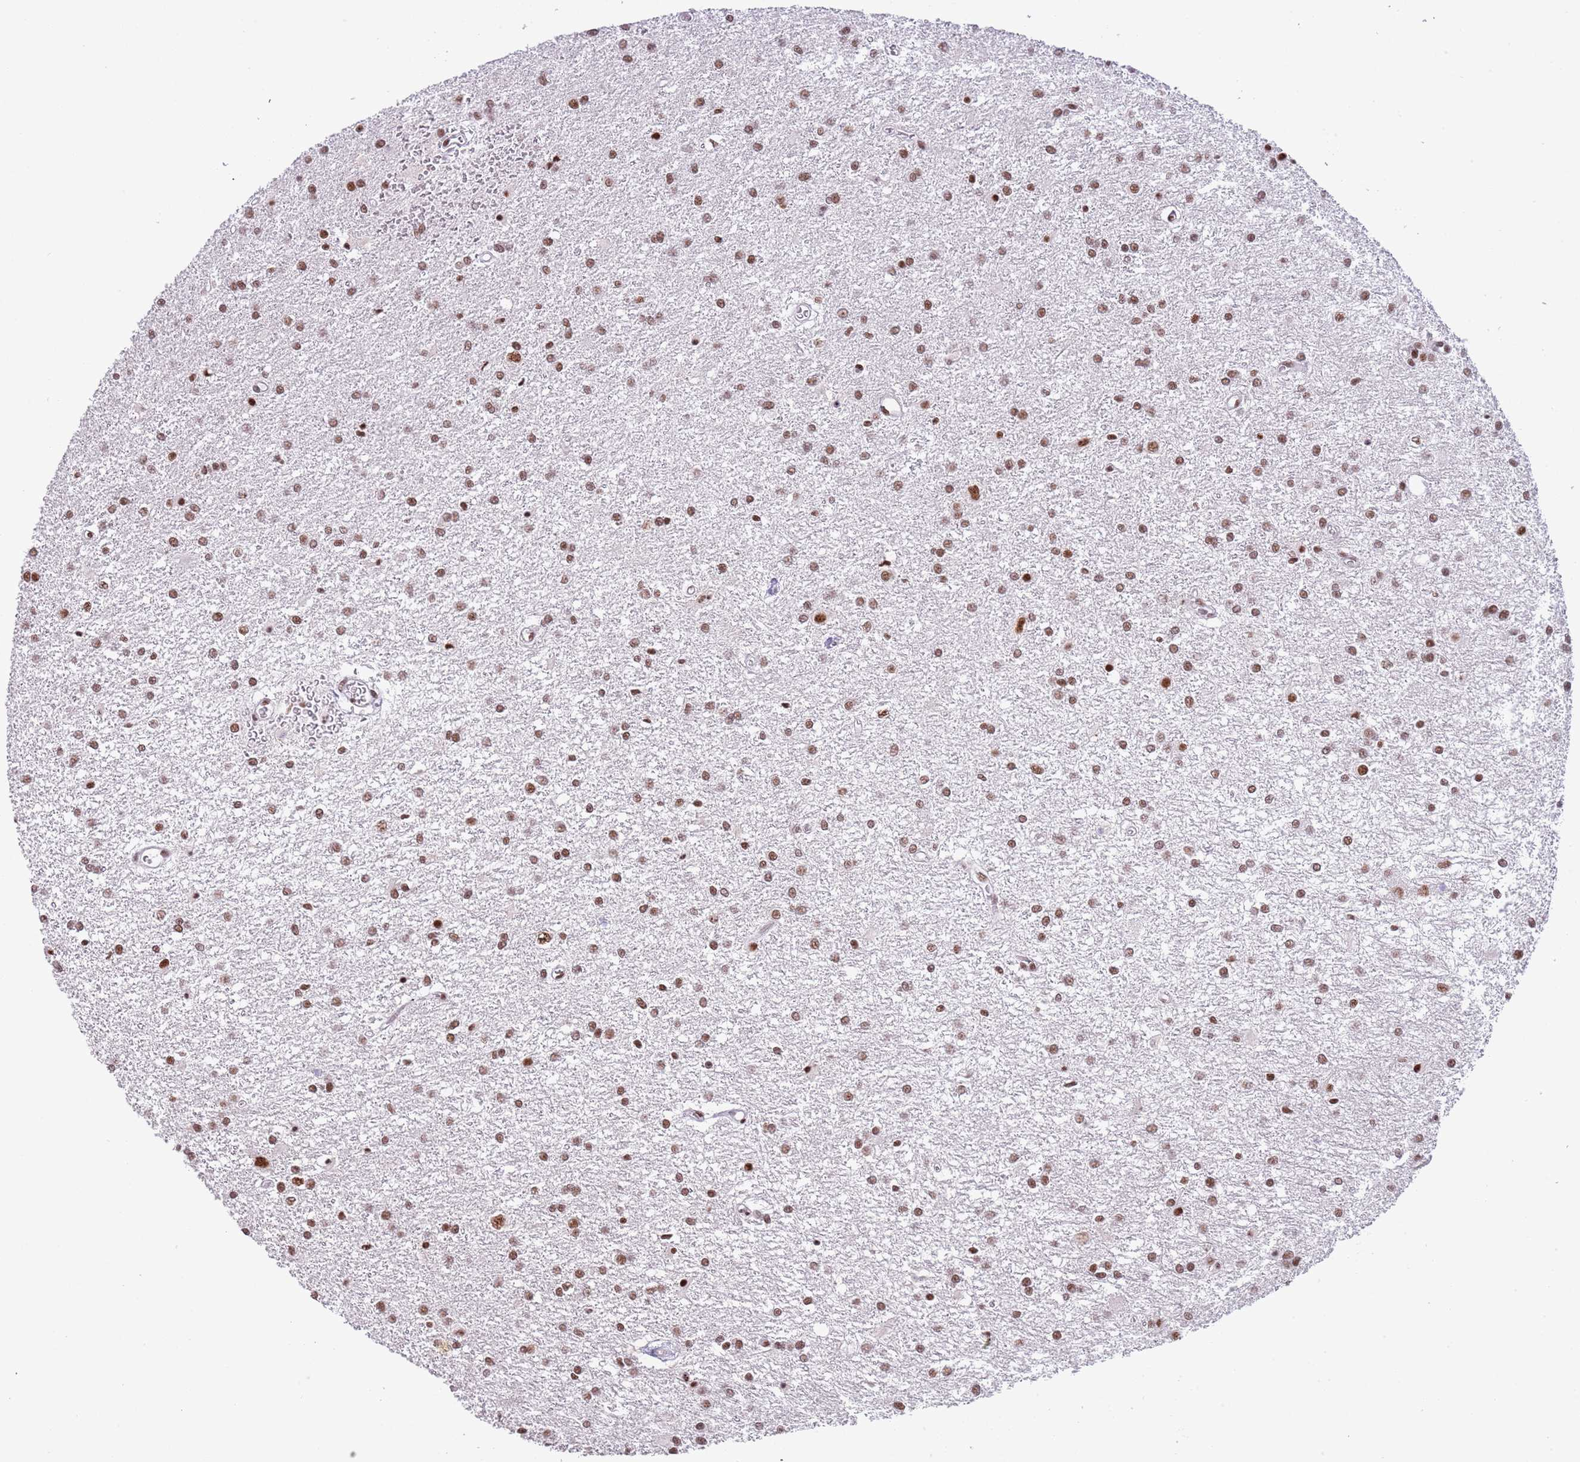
{"staining": {"intensity": "moderate", "quantity": ">75%", "location": "nuclear"}, "tissue": "glioma", "cell_type": "Tumor cells", "image_type": "cancer", "snomed": [{"axis": "morphology", "description": "Glioma, malignant, High grade"}, {"axis": "topography", "description": "Brain"}], "caption": "A brown stain labels moderate nuclear staining of a protein in human malignant glioma (high-grade) tumor cells. (brown staining indicates protein expression, while blue staining denotes nuclei).", "gene": "SF3A2", "patient": {"sex": "female", "age": 50}}